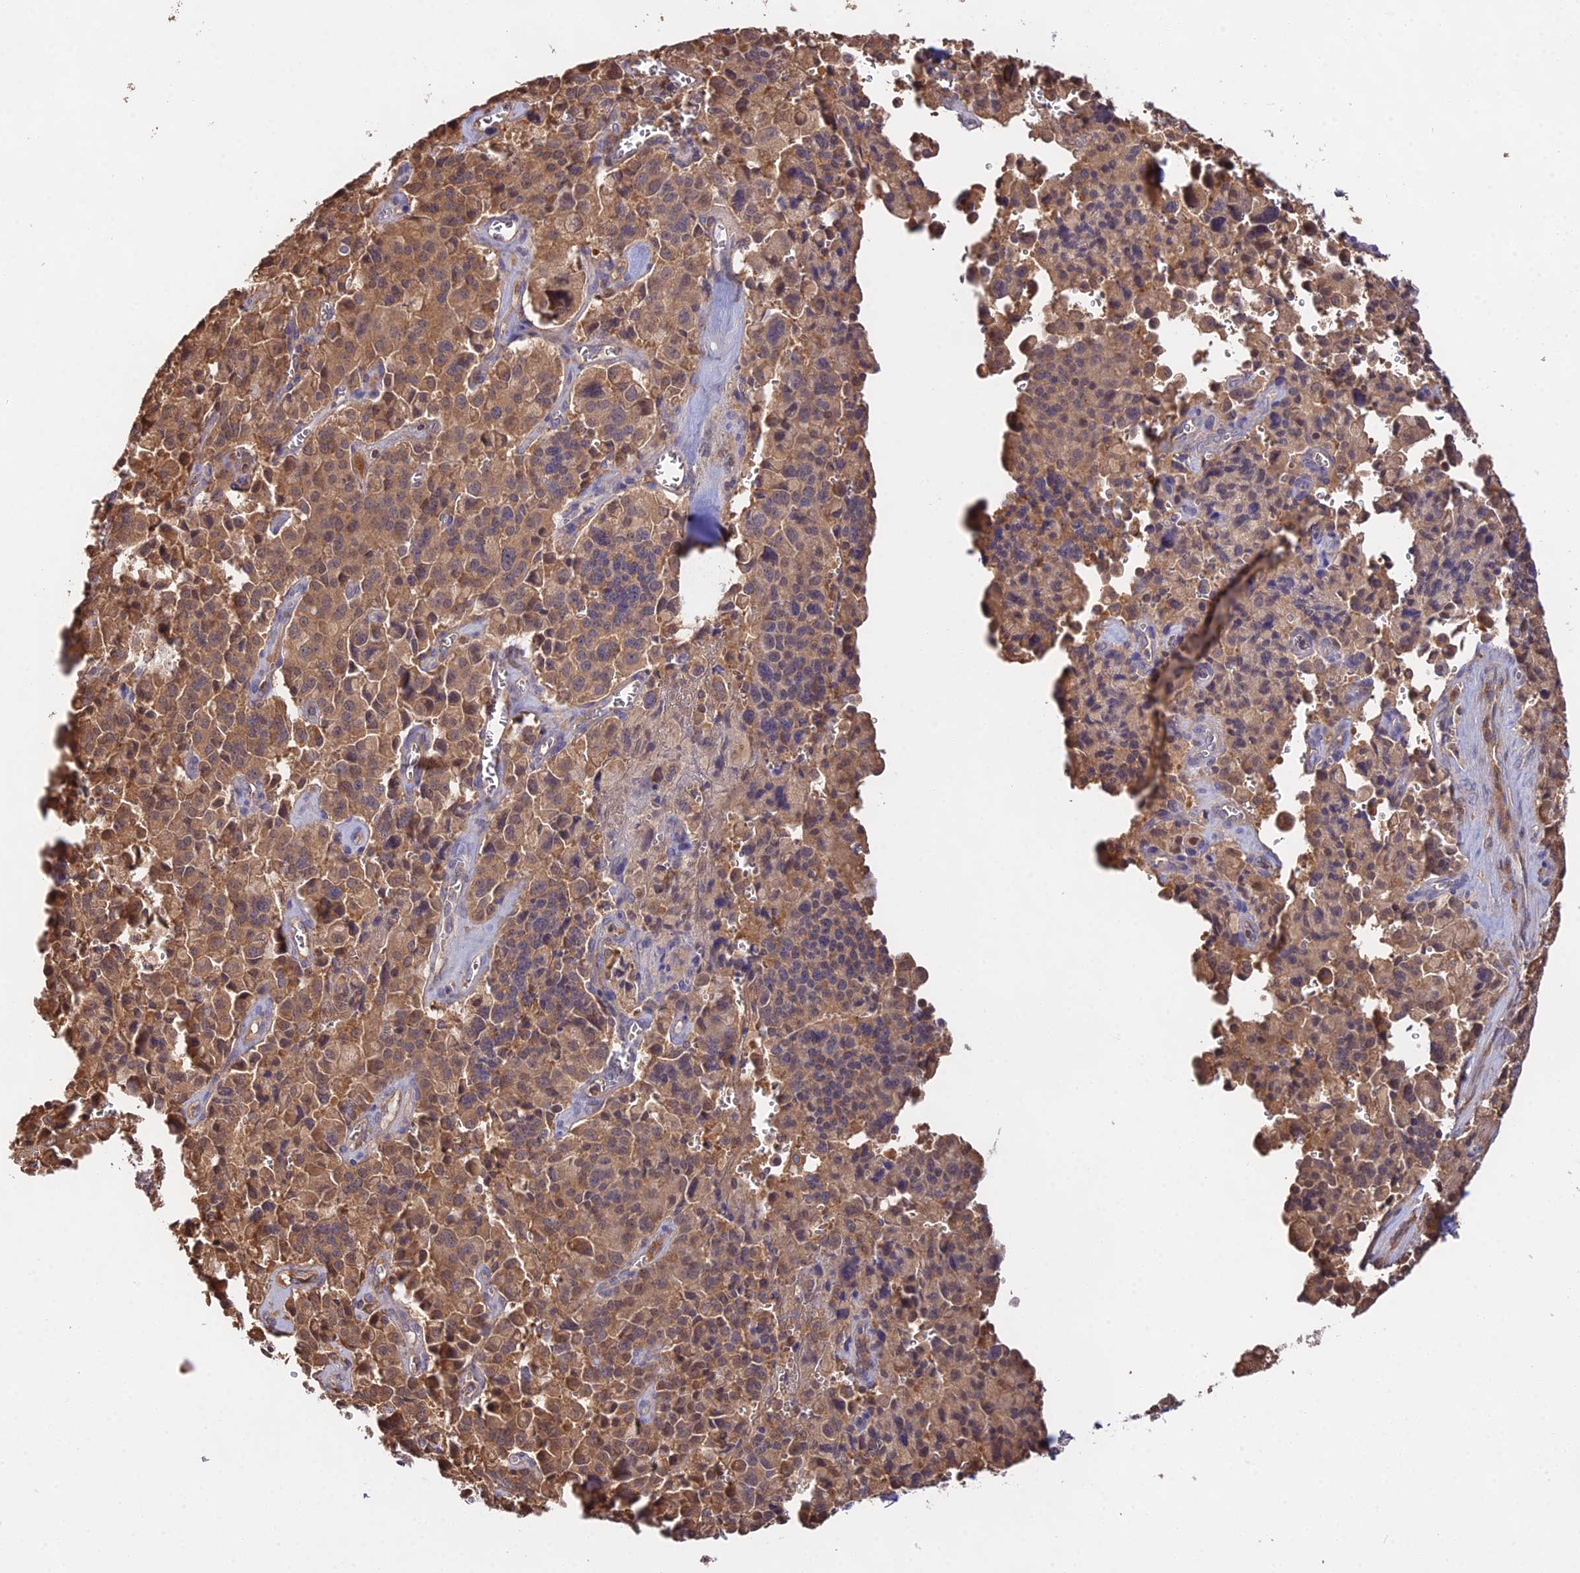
{"staining": {"intensity": "moderate", "quantity": ">75%", "location": "cytoplasmic/membranous"}, "tissue": "pancreatic cancer", "cell_type": "Tumor cells", "image_type": "cancer", "snomed": [{"axis": "morphology", "description": "Adenocarcinoma, NOS"}, {"axis": "topography", "description": "Pancreas"}], "caption": "Immunohistochemical staining of pancreatic adenocarcinoma displays medium levels of moderate cytoplasmic/membranous staining in approximately >75% of tumor cells. (DAB IHC, brown staining for protein, blue staining for nuclei).", "gene": "FBP1", "patient": {"sex": "male", "age": 65}}